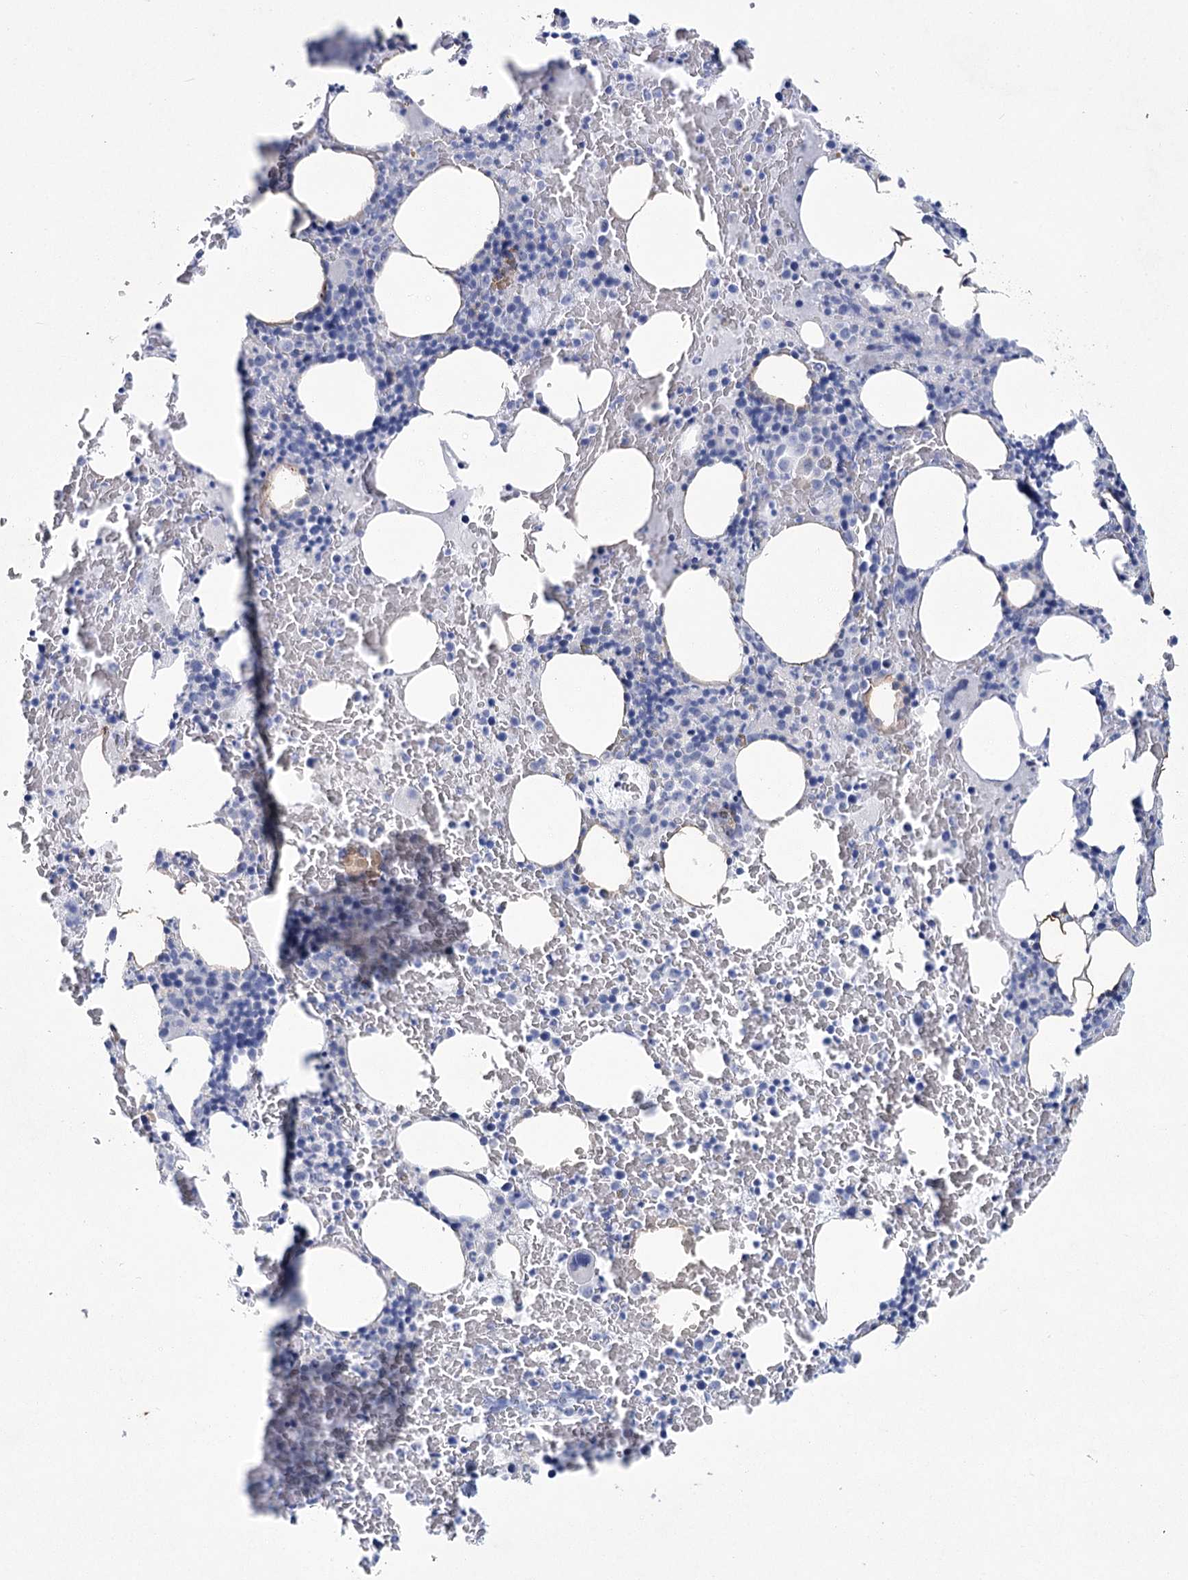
{"staining": {"intensity": "negative", "quantity": "none", "location": "none"}, "tissue": "bone marrow", "cell_type": "Hematopoietic cells", "image_type": "normal", "snomed": [{"axis": "morphology", "description": "Normal tissue, NOS"}, {"axis": "topography", "description": "Bone marrow"}], "caption": "Immunohistochemistry photomicrograph of benign human bone marrow stained for a protein (brown), which reveals no staining in hematopoietic cells.", "gene": "CCDC88A", "patient": {"sex": "male", "age": 62}}